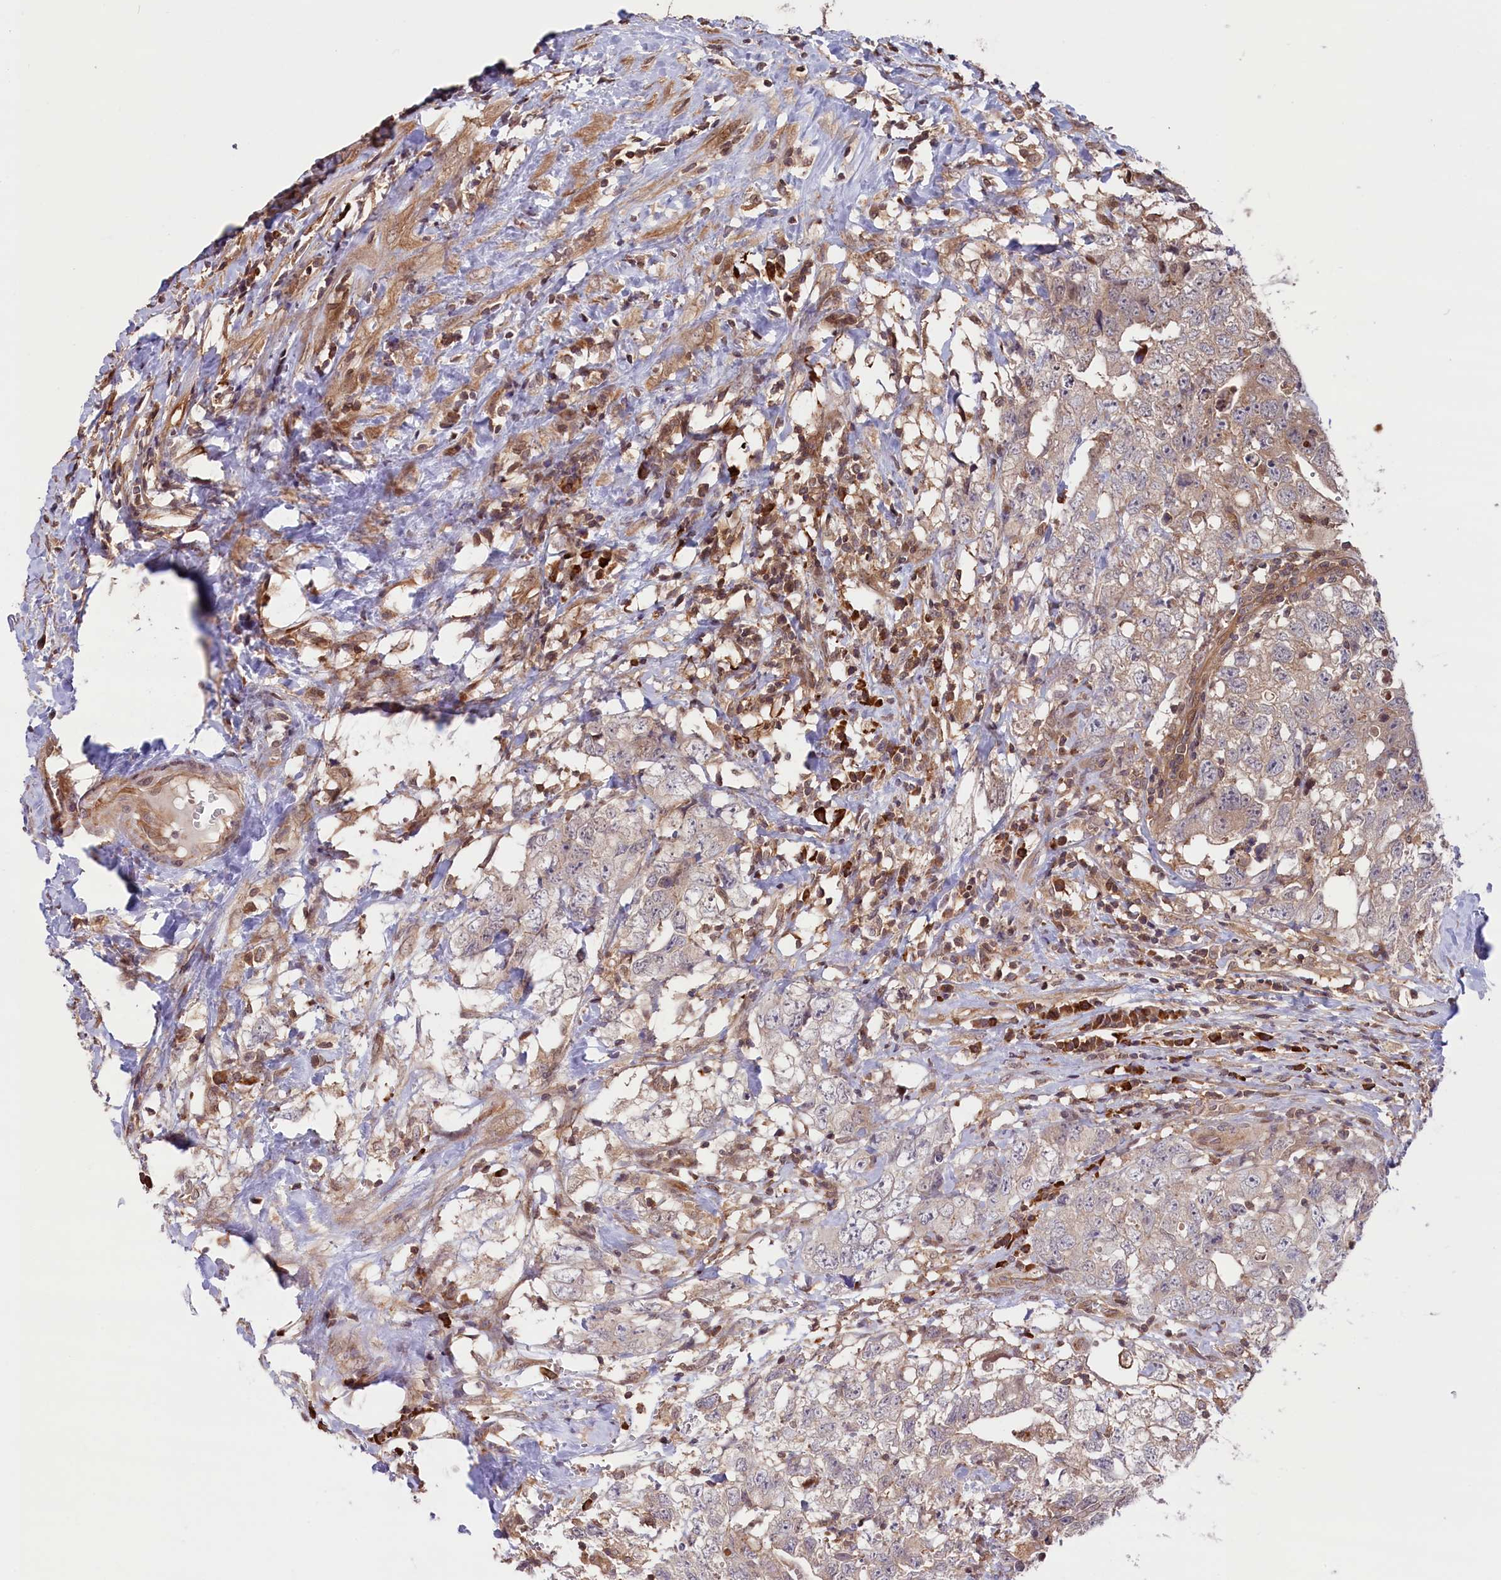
{"staining": {"intensity": "negative", "quantity": "none", "location": "none"}, "tissue": "testis cancer", "cell_type": "Tumor cells", "image_type": "cancer", "snomed": [{"axis": "morphology", "description": "Seminoma, NOS"}, {"axis": "morphology", "description": "Carcinoma, Embryonal, NOS"}, {"axis": "topography", "description": "Testis"}], "caption": "Immunohistochemical staining of human testis seminoma reveals no significant expression in tumor cells.", "gene": "RIC8A", "patient": {"sex": "male", "age": 29}}